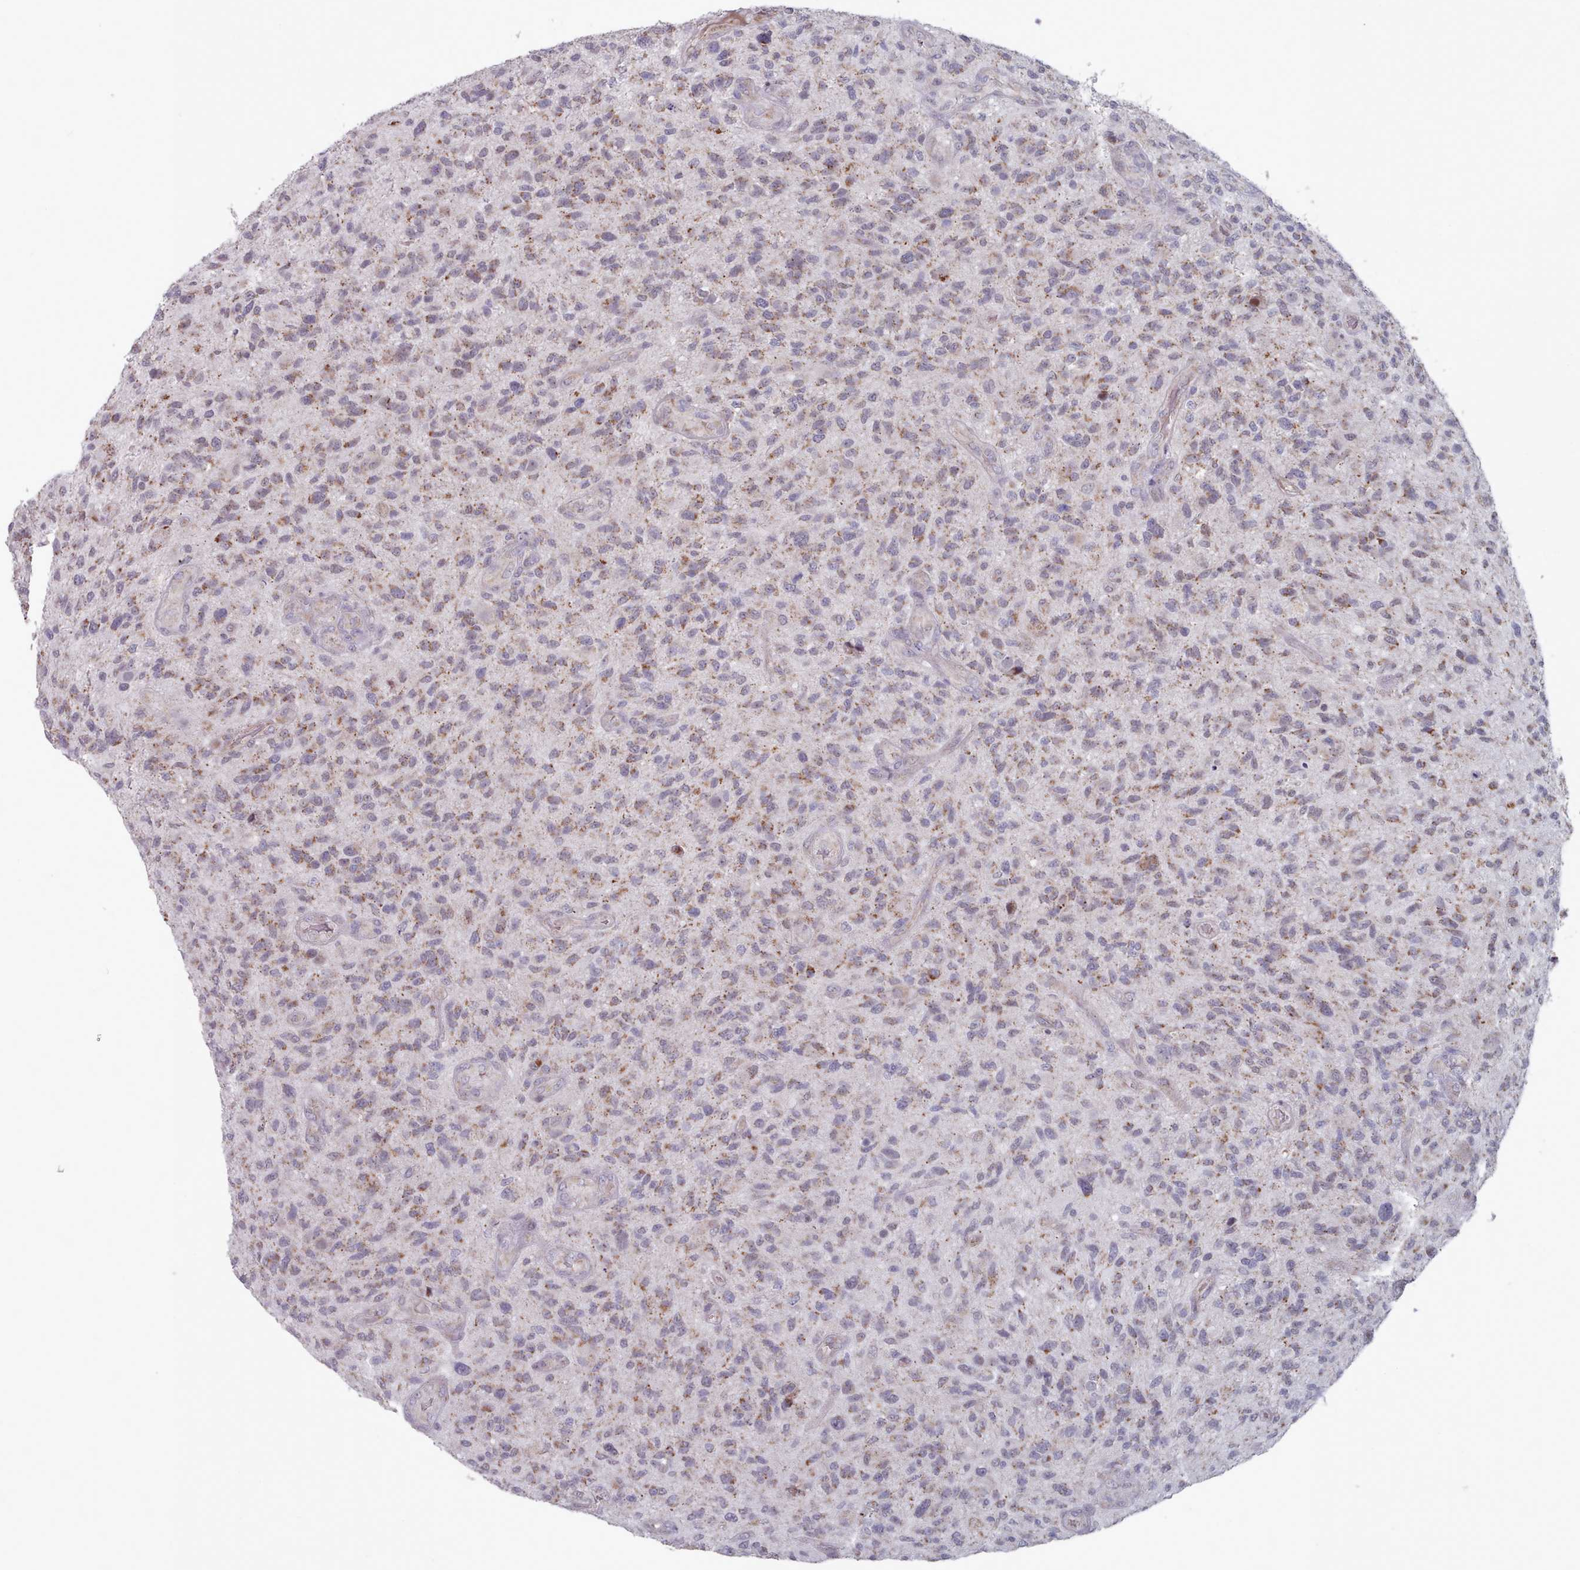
{"staining": {"intensity": "moderate", "quantity": "25%-75%", "location": "cytoplasmic/membranous"}, "tissue": "glioma", "cell_type": "Tumor cells", "image_type": "cancer", "snomed": [{"axis": "morphology", "description": "Glioma, malignant, High grade"}, {"axis": "topography", "description": "Brain"}], "caption": "IHC micrograph of neoplastic tissue: human glioma stained using immunohistochemistry (IHC) shows medium levels of moderate protein expression localized specifically in the cytoplasmic/membranous of tumor cells, appearing as a cytoplasmic/membranous brown color.", "gene": "TRARG1", "patient": {"sex": "male", "age": 47}}